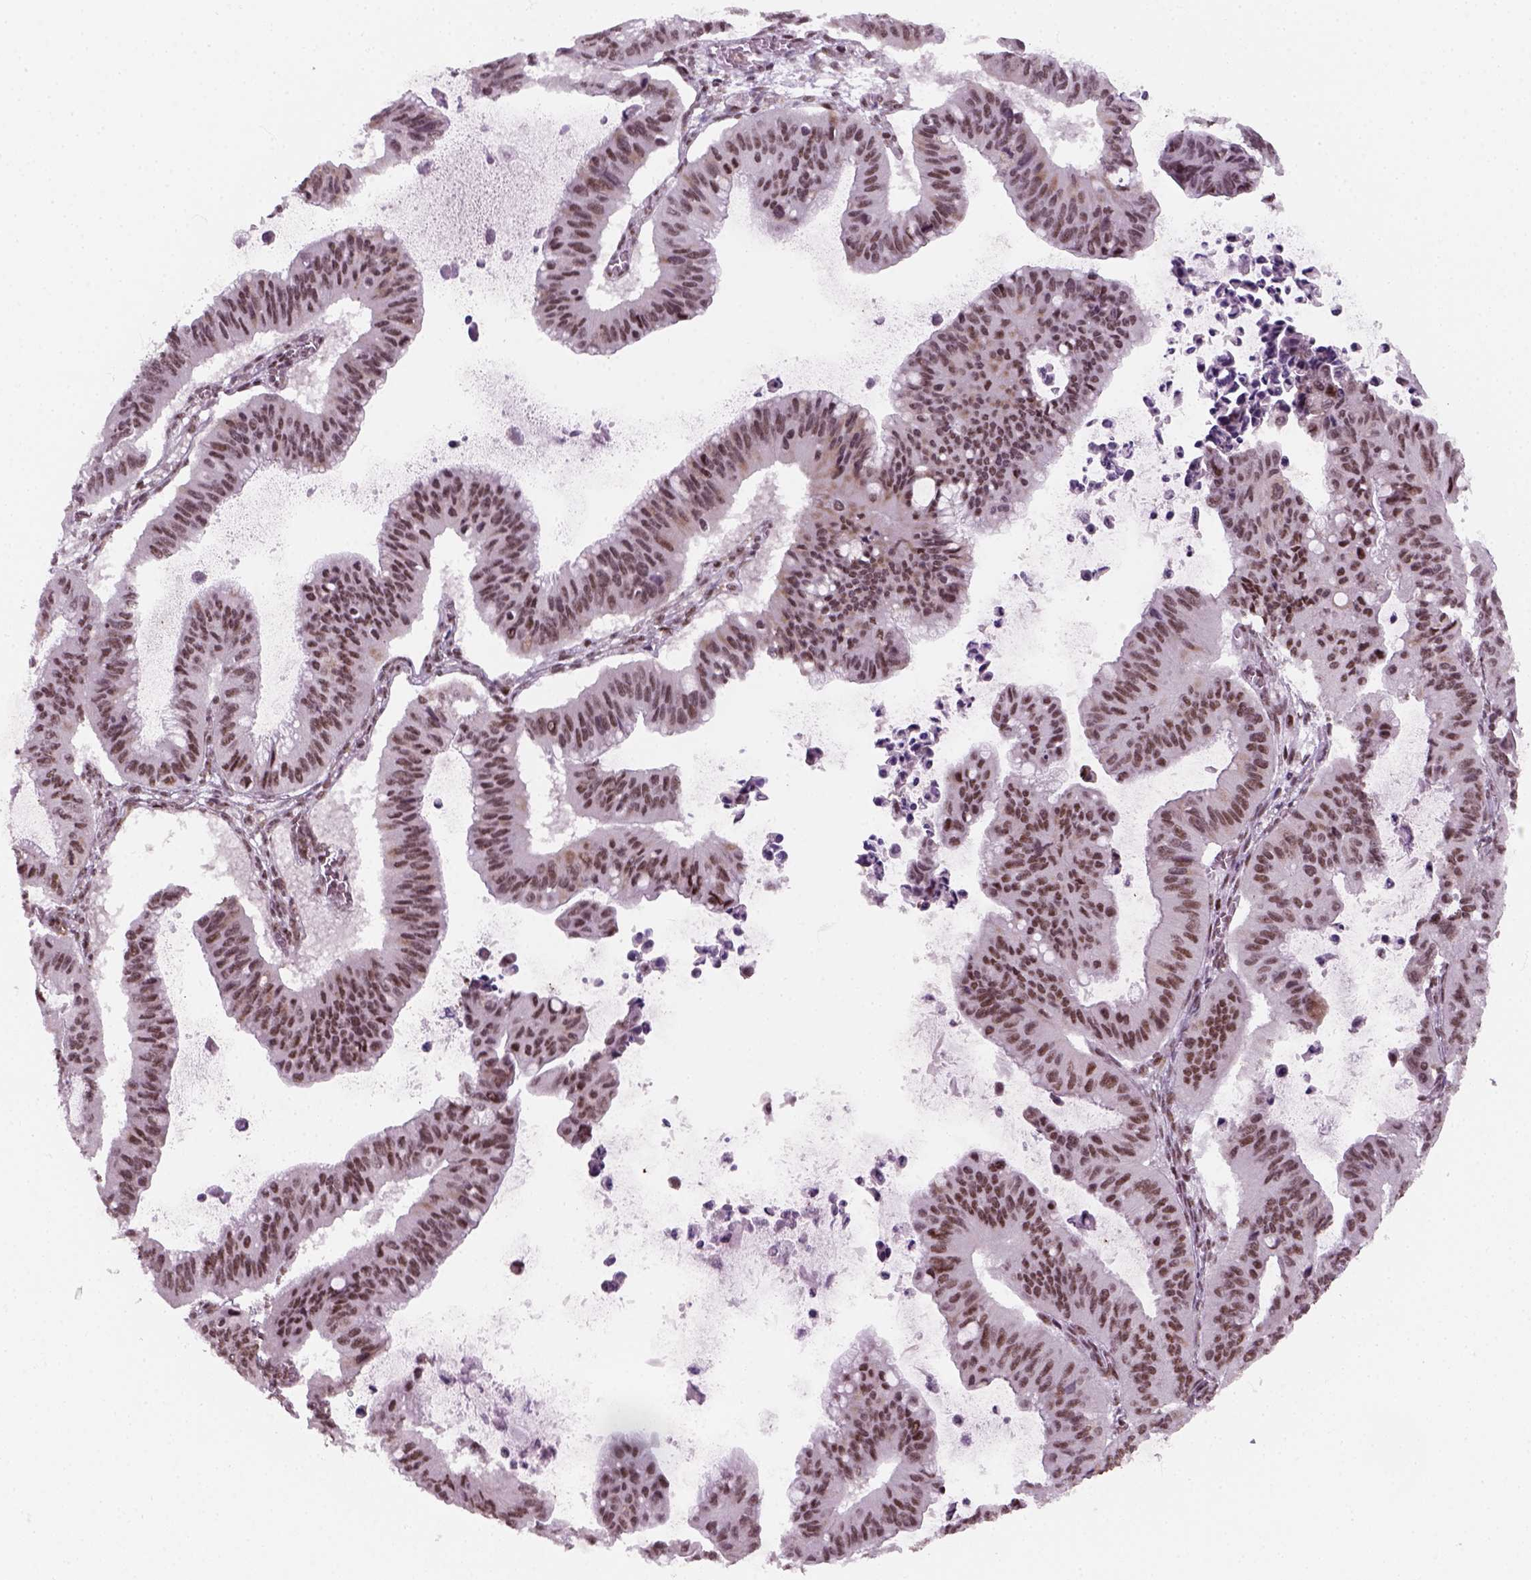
{"staining": {"intensity": "weak", "quantity": "25%-75%", "location": "nuclear"}, "tissue": "ovarian cancer", "cell_type": "Tumor cells", "image_type": "cancer", "snomed": [{"axis": "morphology", "description": "Cystadenocarcinoma, mucinous, NOS"}, {"axis": "topography", "description": "Ovary"}], "caption": "A micrograph showing weak nuclear positivity in about 25%-75% of tumor cells in ovarian cancer, as visualized by brown immunohistochemical staining.", "gene": "GTF2F1", "patient": {"sex": "female", "age": 72}}